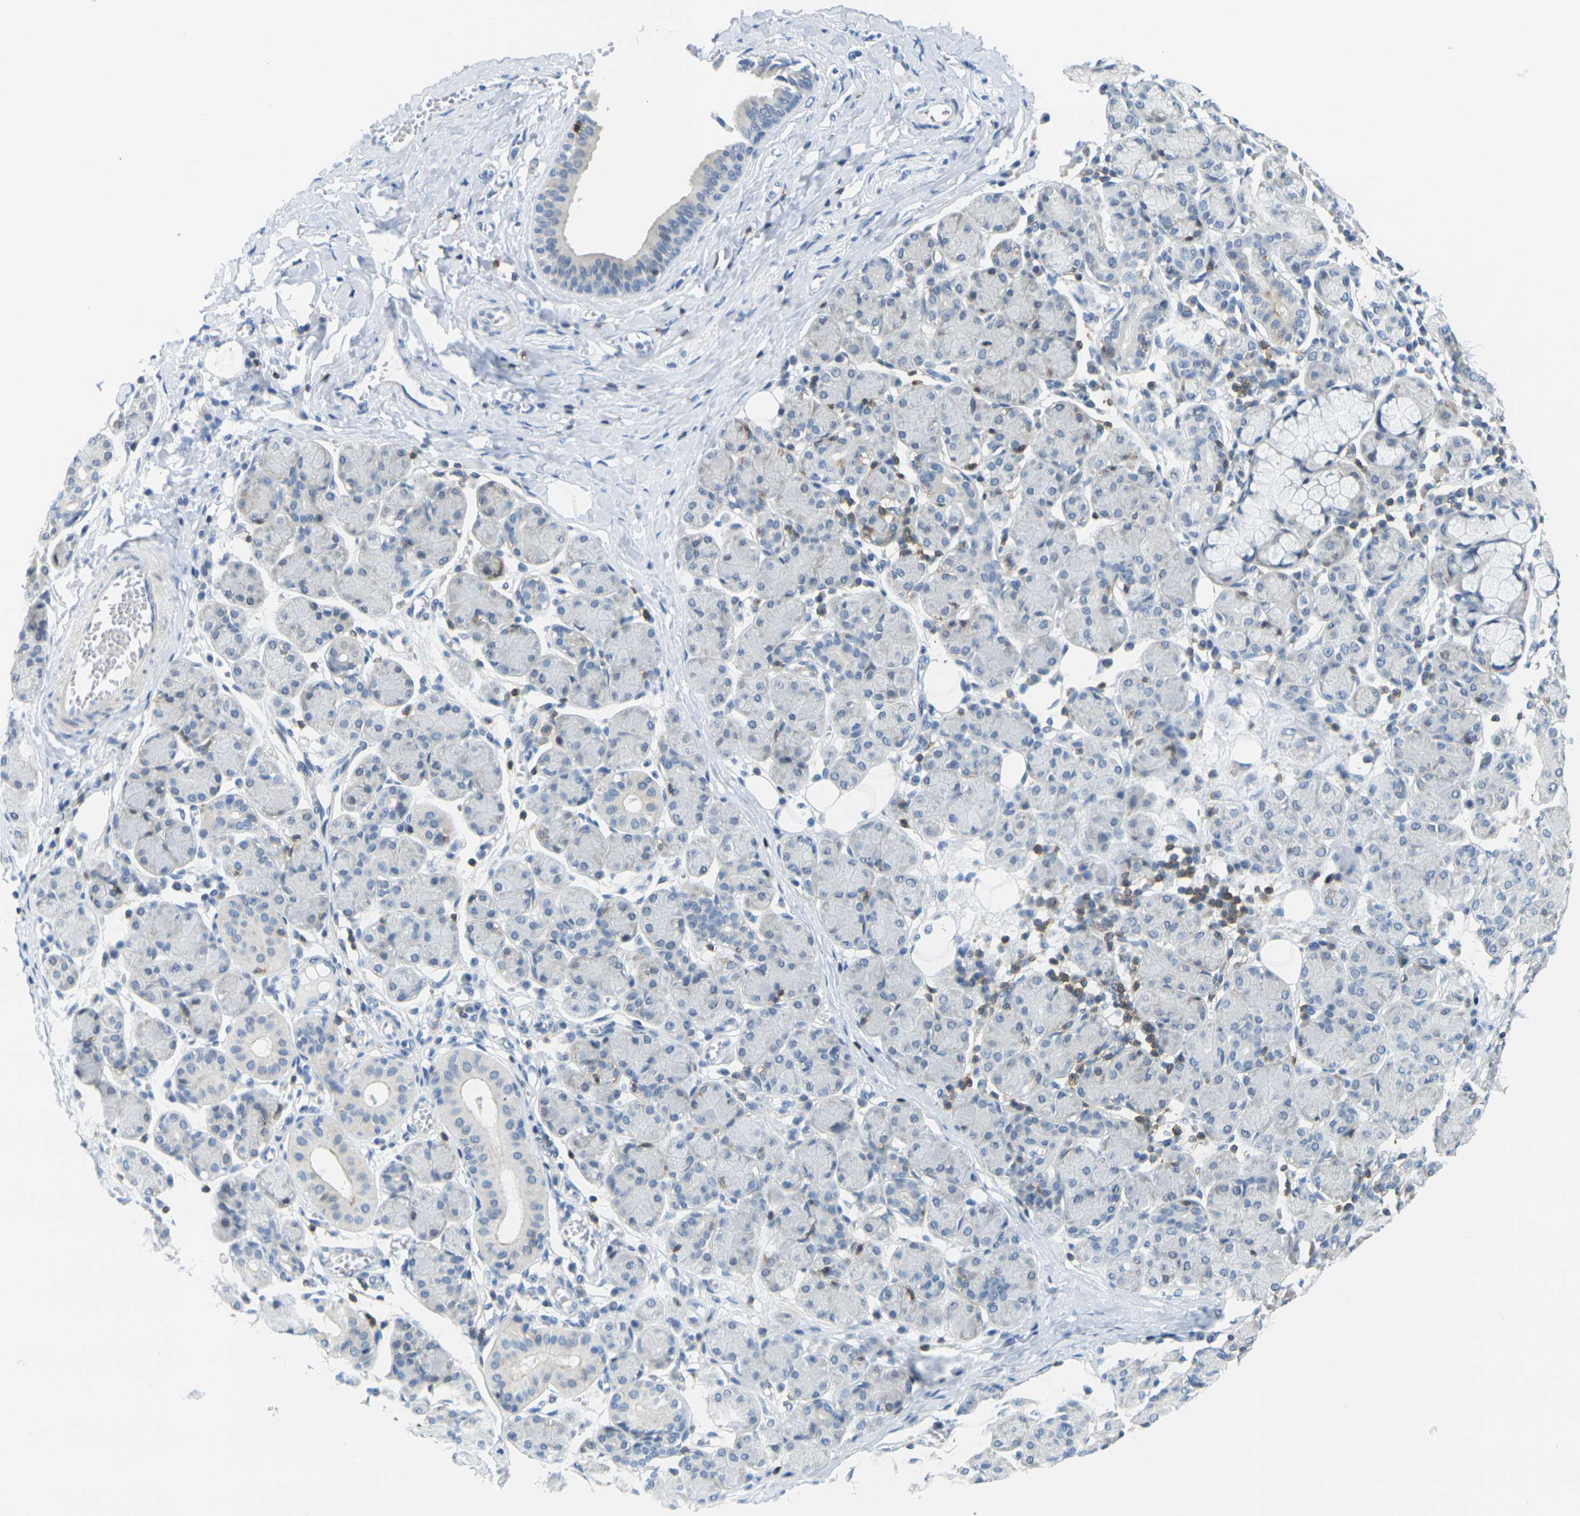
{"staining": {"intensity": "negative", "quantity": "none", "location": "none"}, "tissue": "salivary gland", "cell_type": "Glandular cells", "image_type": "normal", "snomed": [{"axis": "morphology", "description": "Normal tissue, NOS"}, {"axis": "morphology", "description": "Inflammation, NOS"}, {"axis": "topography", "description": "Lymph node"}, {"axis": "topography", "description": "Salivary gland"}], "caption": "Protein analysis of benign salivary gland reveals no significant positivity in glandular cells.", "gene": "CD3D", "patient": {"sex": "male", "age": 3}}